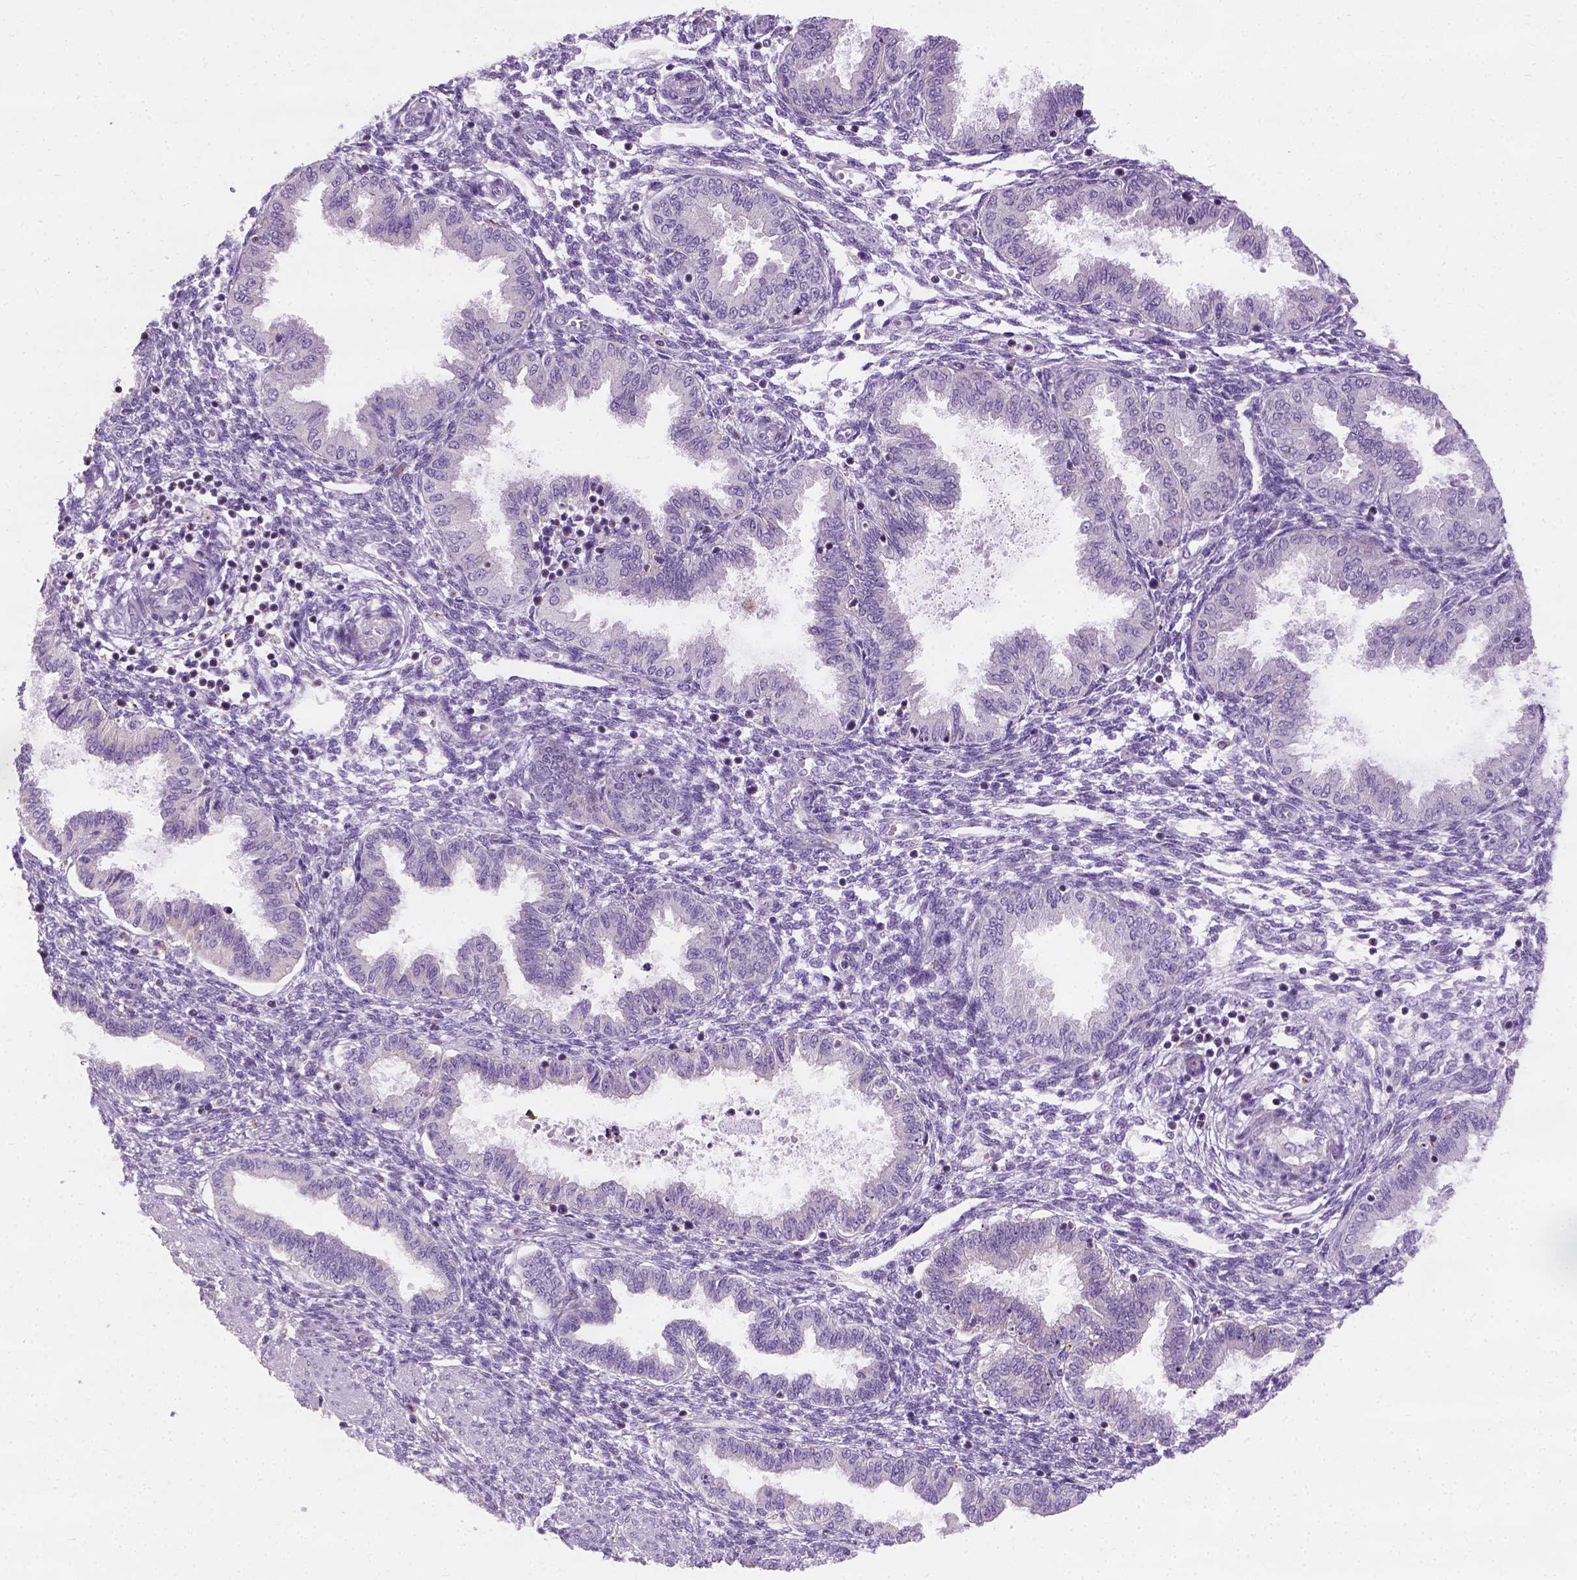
{"staining": {"intensity": "negative", "quantity": "none", "location": "none"}, "tissue": "endometrium", "cell_type": "Cells in endometrial stroma", "image_type": "normal", "snomed": [{"axis": "morphology", "description": "Normal tissue, NOS"}, {"axis": "topography", "description": "Endometrium"}], "caption": "Immunohistochemical staining of normal human endometrium exhibits no significant staining in cells in endometrial stroma. Nuclei are stained in blue.", "gene": "CHODL", "patient": {"sex": "female", "age": 33}}